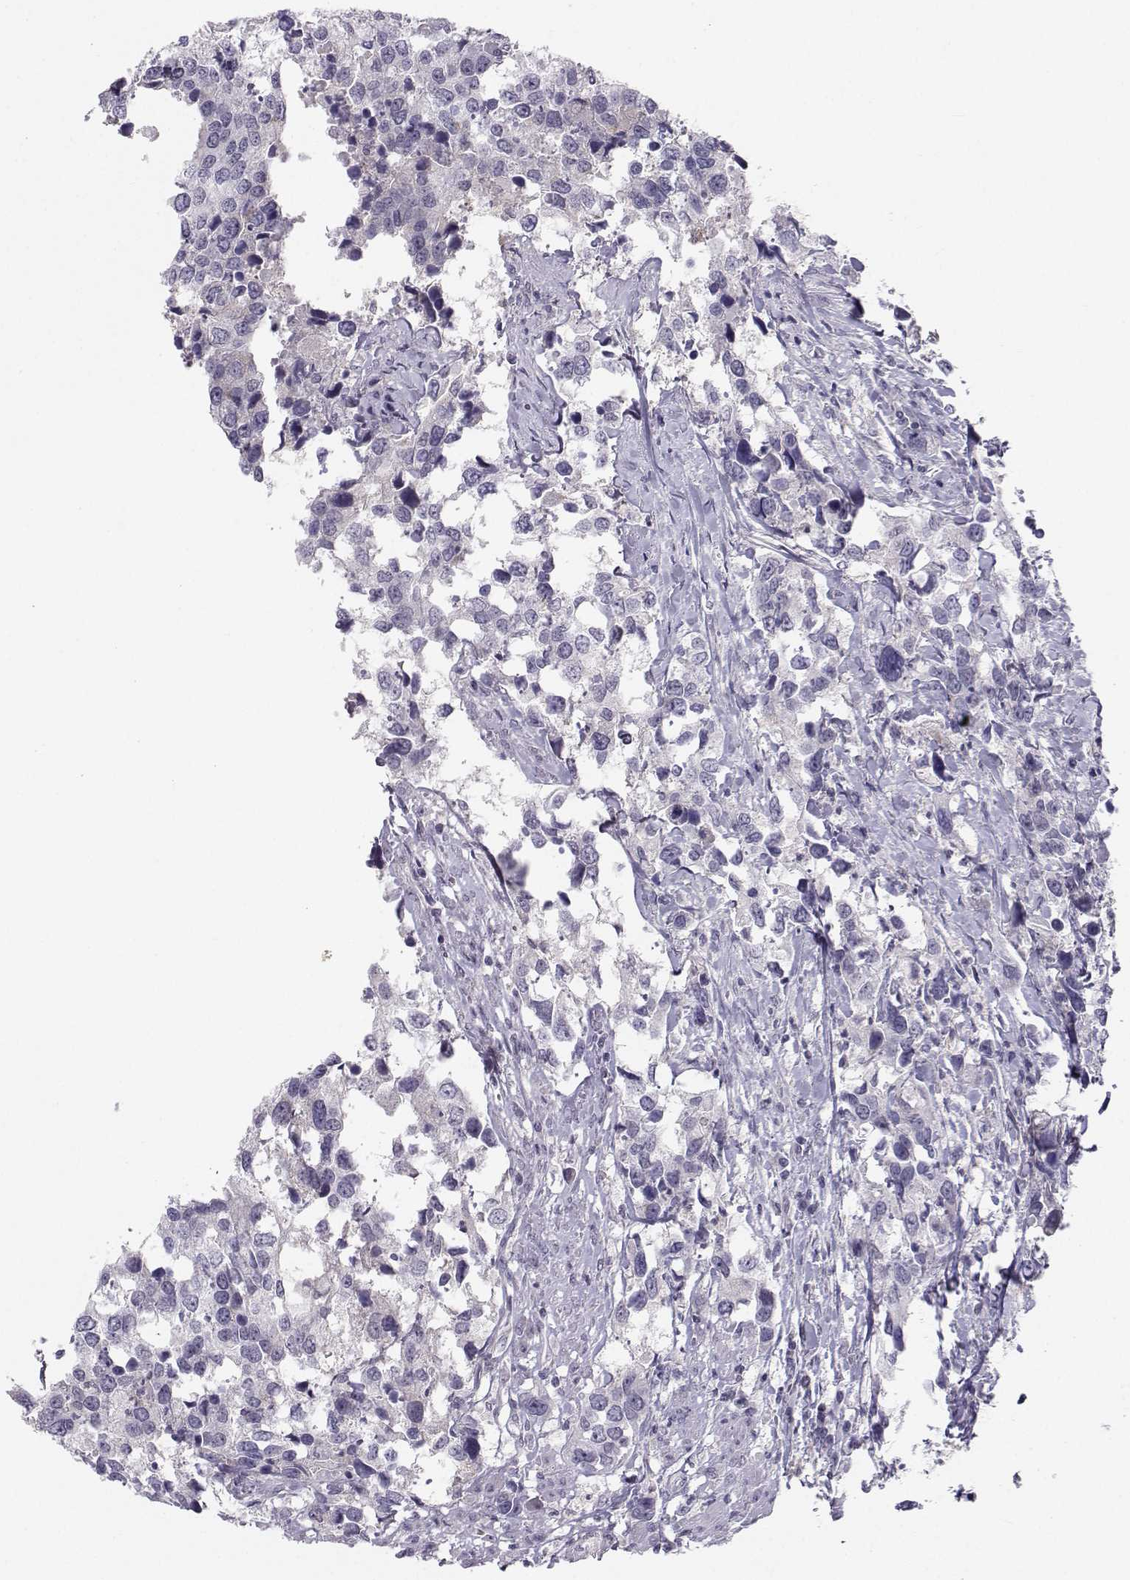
{"staining": {"intensity": "negative", "quantity": "none", "location": "none"}, "tissue": "urothelial cancer", "cell_type": "Tumor cells", "image_type": "cancer", "snomed": [{"axis": "morphology", "description": "Urothelial carcinoma, NOS"}, {"axis": "morphology", "description": "Urothelial carcinoma, High grade"}, {"axis": "topography", "description": "Urinary bladder"}], "caption": "An immunohistochemistry (IHC) histopathology image of transitional cell carcinoma is shown. There is no staining in tumor cells of transitional cell carcinoma.", "gene": "MROH7", "patient": {"sex": "male", "age": 63}}